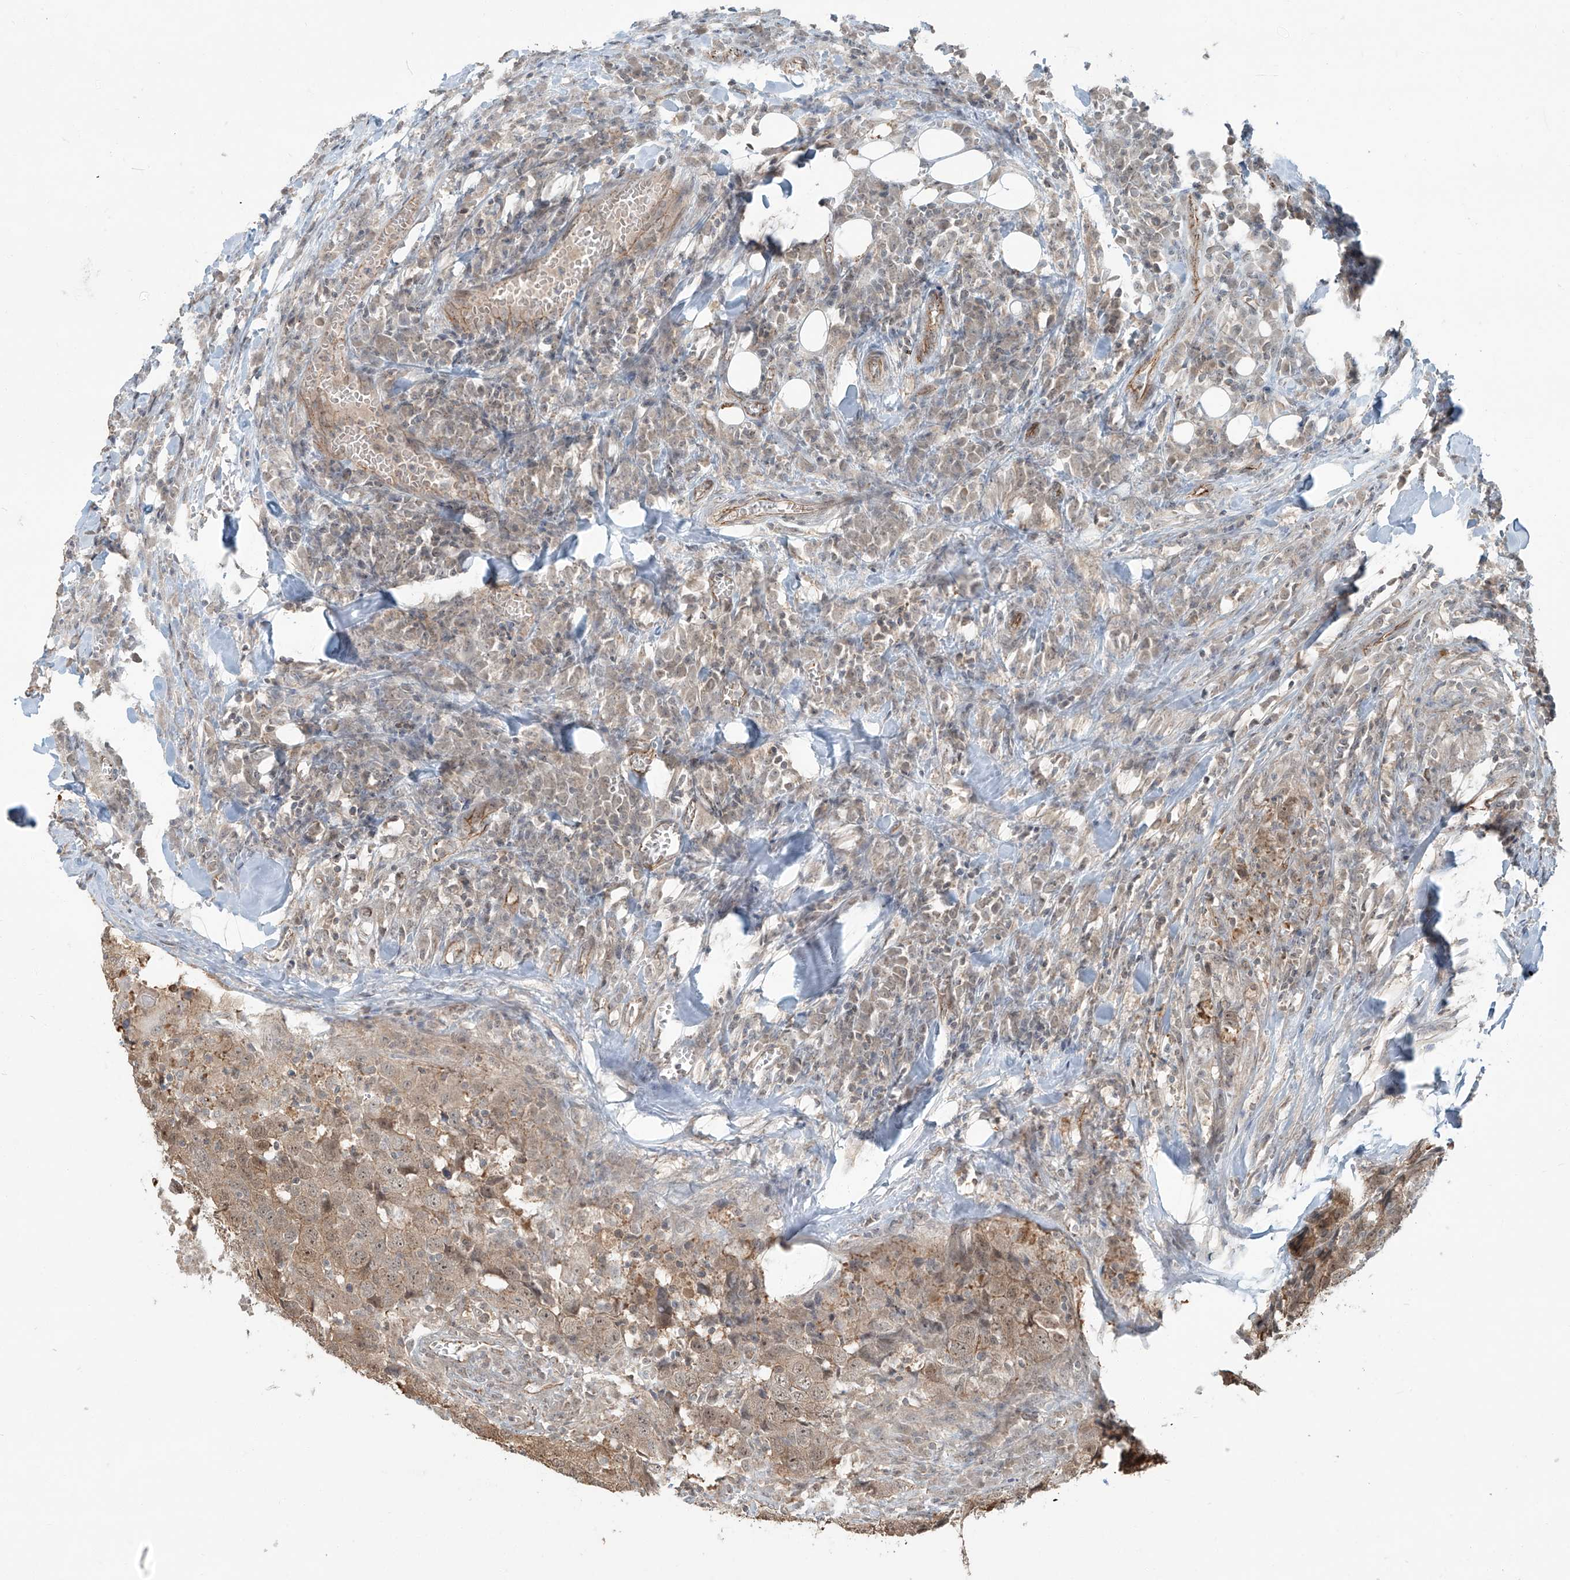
{"staining": {"intensity": "moderate", "quantity": ">75%", "location": "cytoplasmic/membranous"}, "tissue": "head and neck cancer", "cell_type": "Tumor cells", "image_type": "cancer", "snomed": [{"axis": "morphology", "description": "Squamous cell carcinoma, NOS"}, {"axis": "topography", "description": "Head-Neck"}], "caption": "DAB immunohistochemical staining of head and neck squamous cell carcinoma shows moderate cytoplasmic/membranous protein positivity in approximately >75% of tumor cells.", "gene": "ZNF16", "patient": {"sex": "male", "age": 66}}